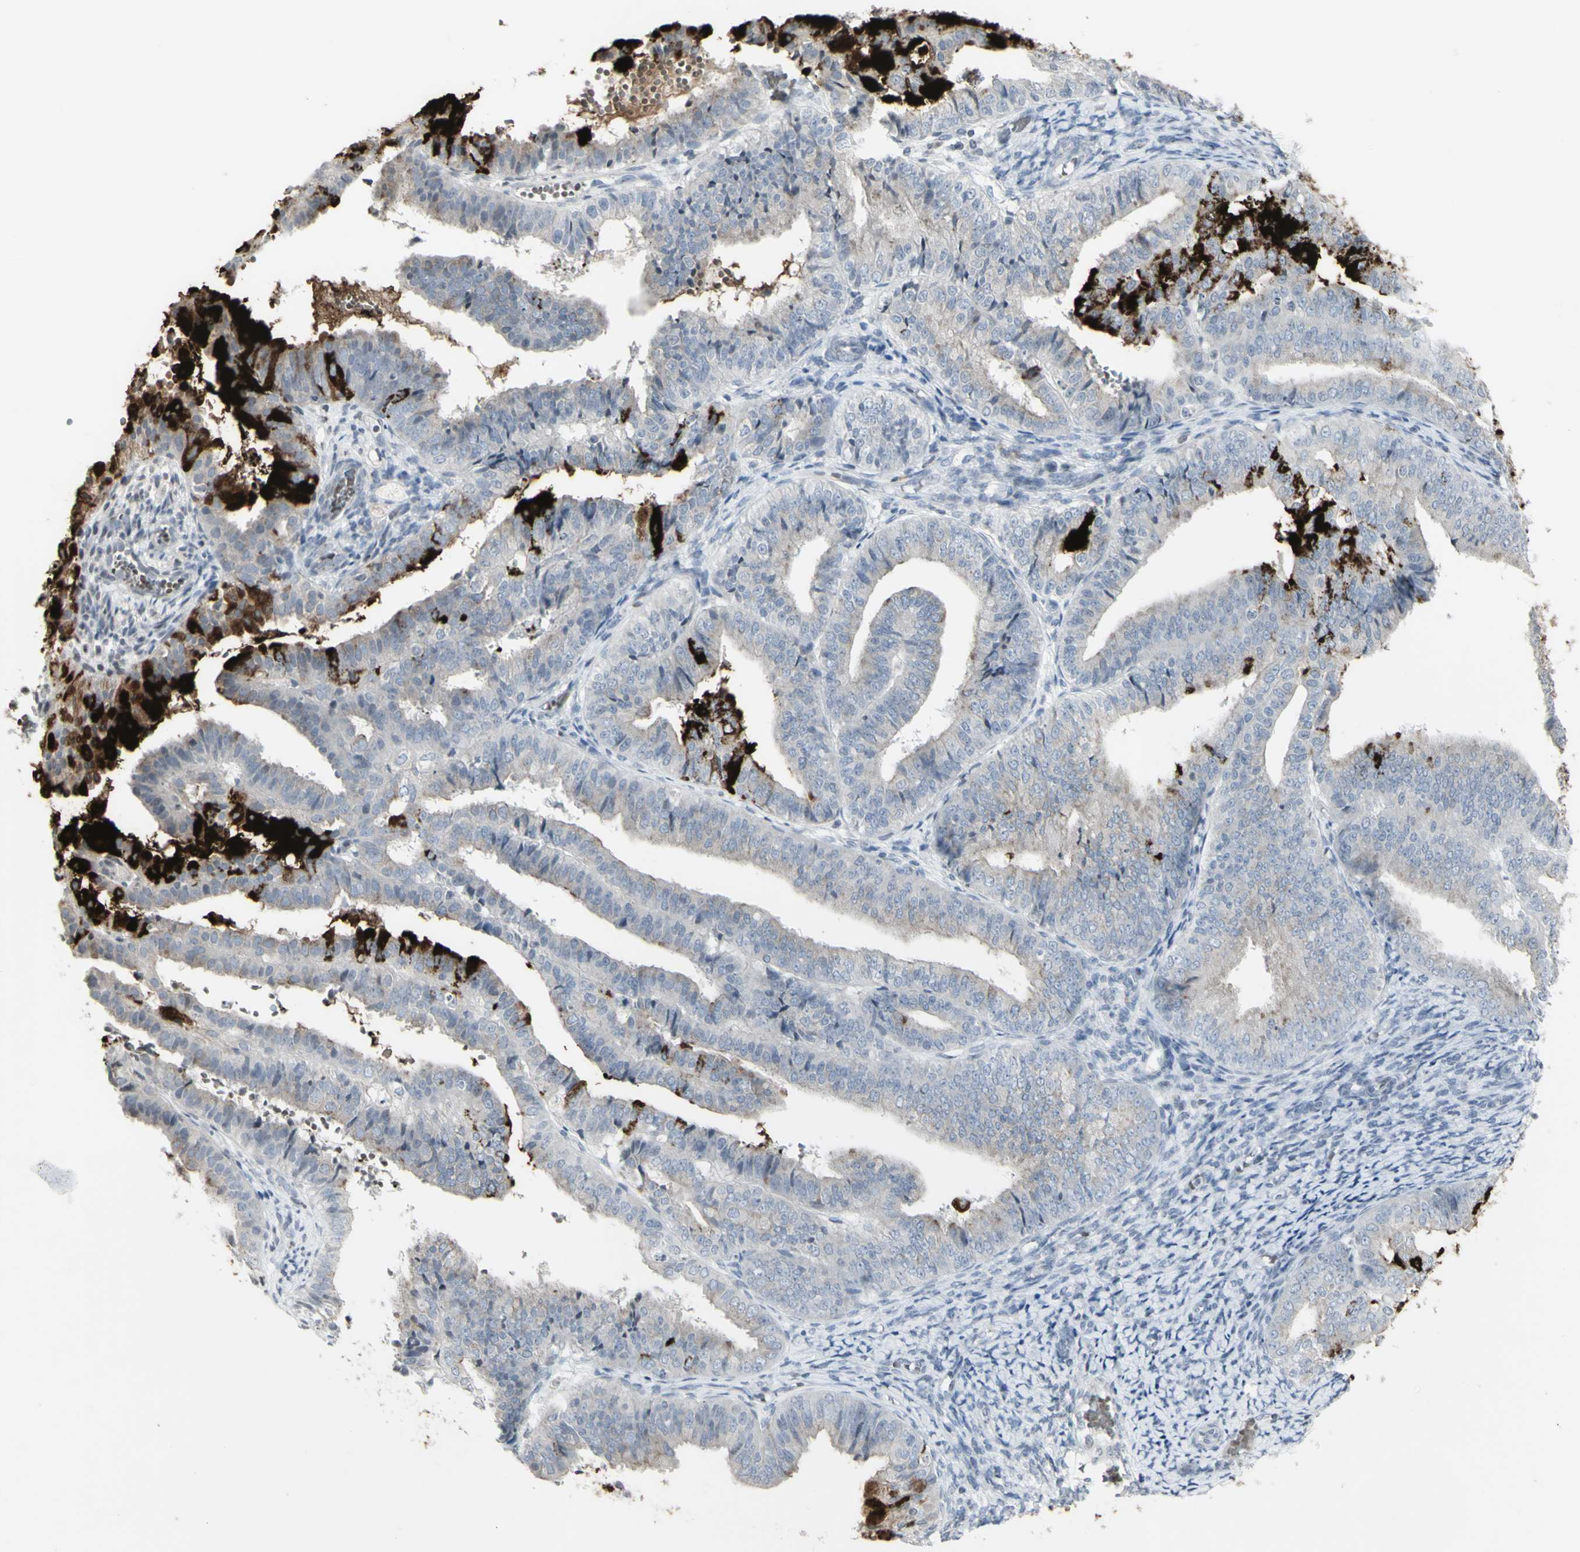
{"staining": {"intensity": "strong", "quantity": "<25%", "location": "cytoplasmic/membranous"}, "tissue": "endometrial cancer", "cell_type": "Tumor cells", "image_type": "cancer", "snomed": [{"axis": "morphology", "description": "Adenocarcinoma, NOS"}, {"axis": "topography", "description": "Endometrium"}], "caption": "Immunohistochemistry (IHC) (DAB) staining of endometrial cancer exhibits strong cytoplasmic/membranous protein staining in approximately <25% of tumor cells.", "gene": "MUC5AC", "patient": {"sex": "female", "age": 63}}